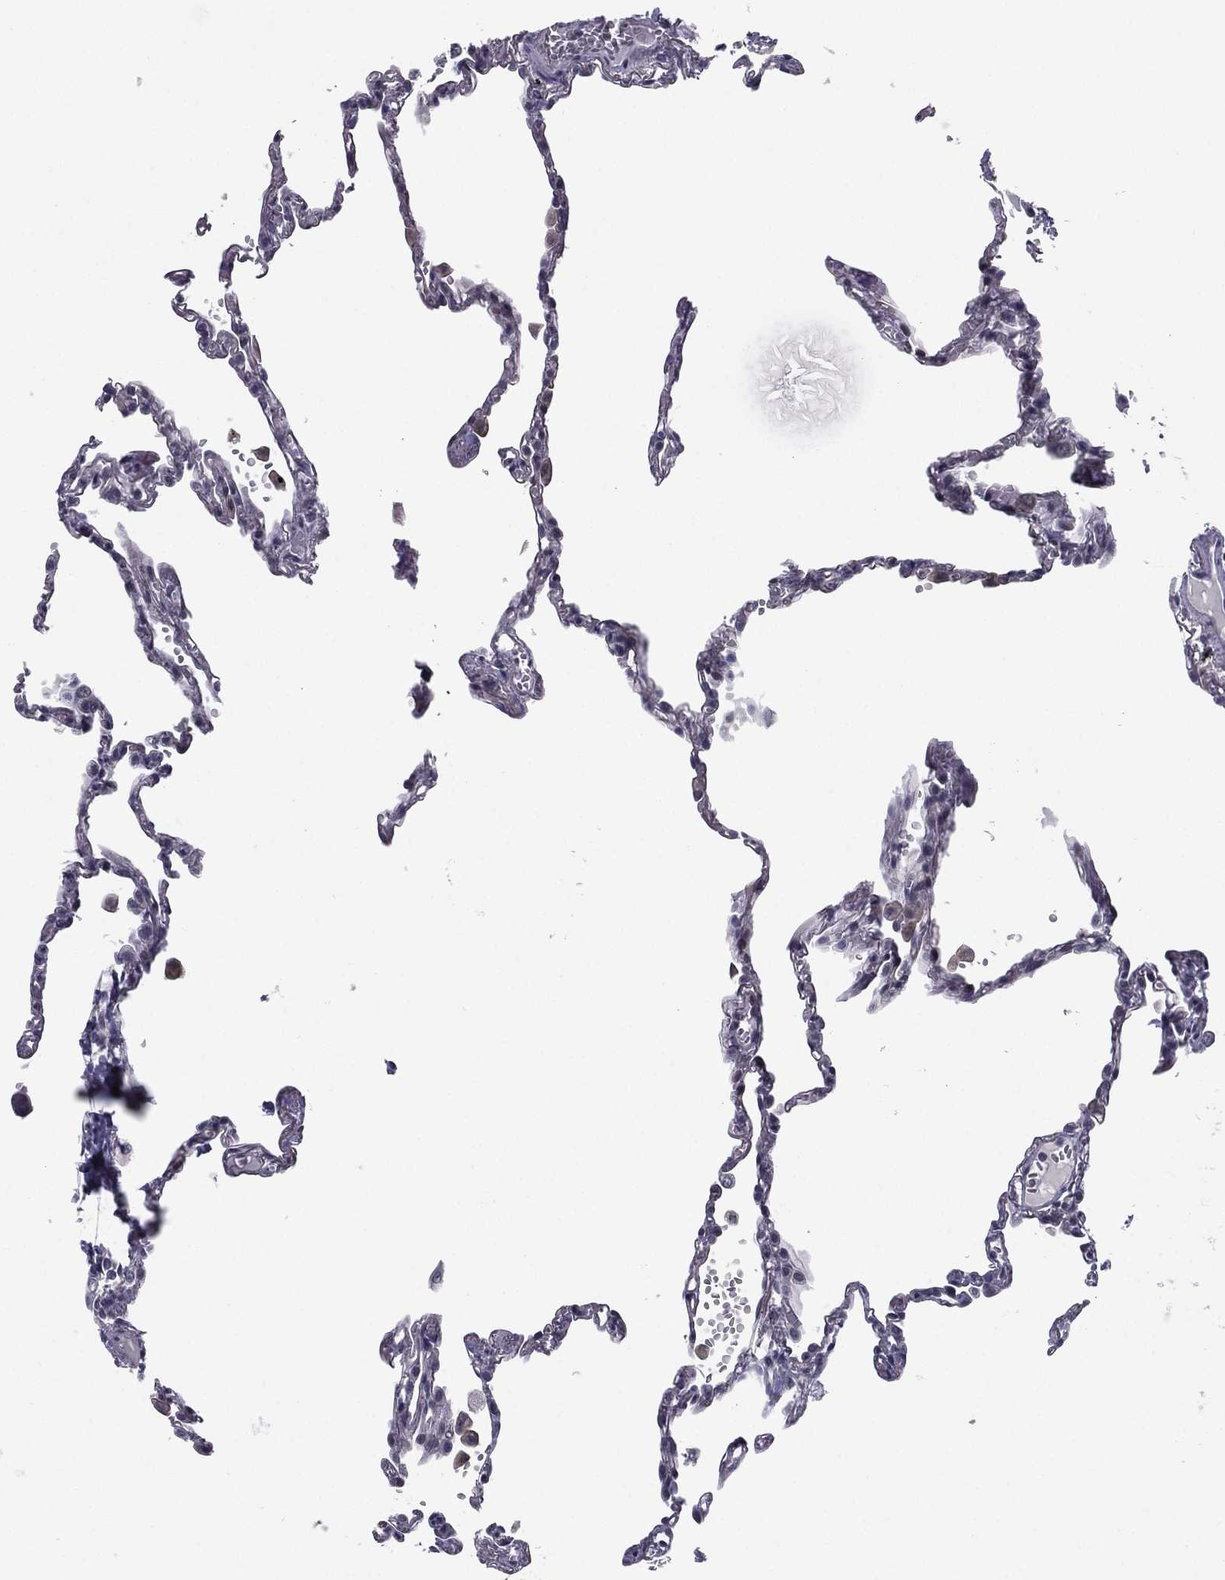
{"staining": {"intensity": "negative", "quantity": "none", "location": "none"}, "tissue": "lung", "cell_type": "Alveolar cells", "image_type": "normal", "snomed": [{"axis": "morphology", "description": "Normal tissue, NOS"}, {"axis": "topography", "description": "Lung"}], "caption": "Histopathology image shows no protein expression in alveolar cells of benign lung.", "gene": "ACTRT2", "patient": {"sex": "male", "age": 78}}